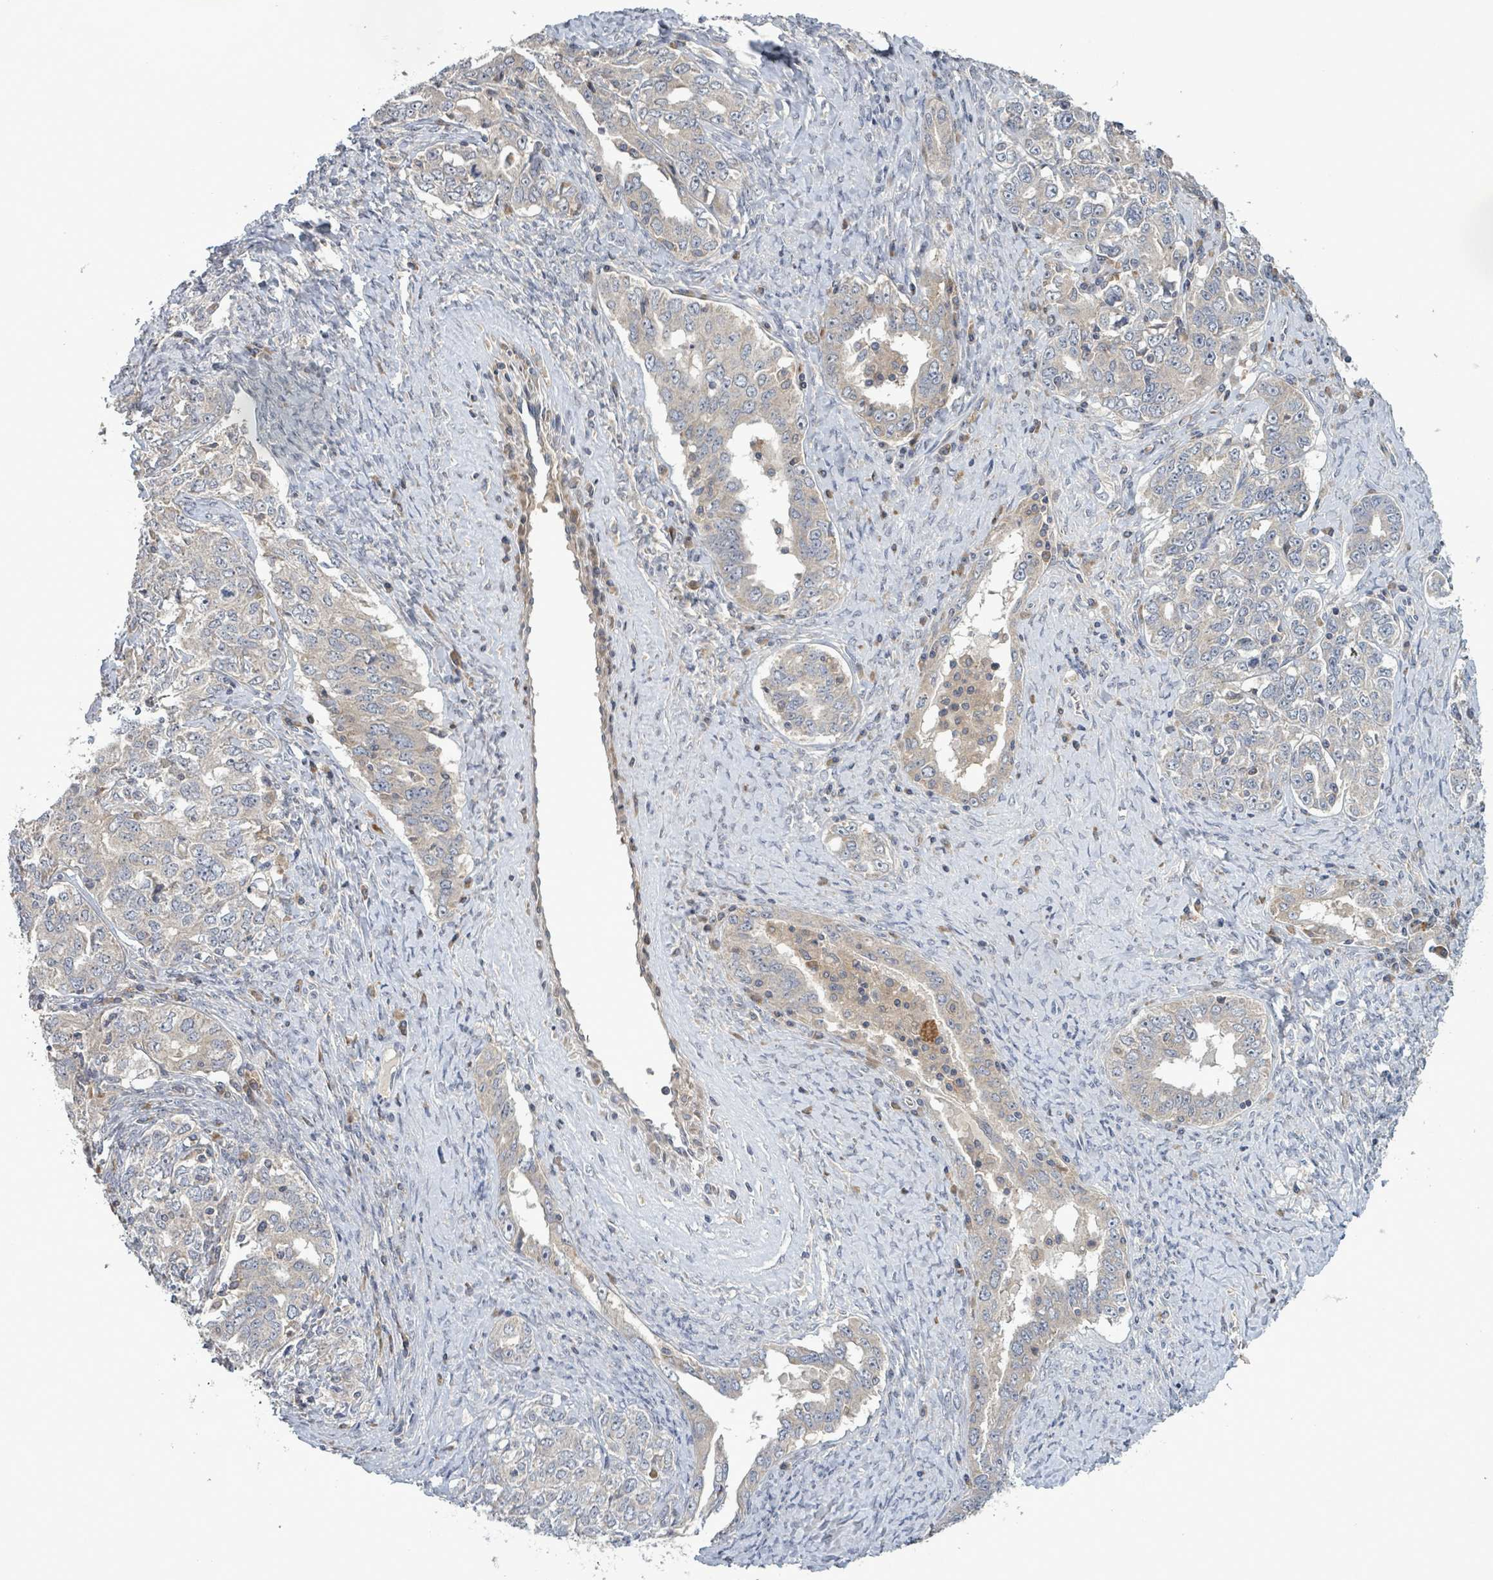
{"staining": {"intensity": "negative", "quantity": "none", "location": "none"}, "tissue": "ovarian cancer", "cell_type": "Tumor cells", "image_type": "cancer", "snomed": [{"axis": "morphology", "description": "Carcinoma, endometroid"}, {"axis": "topography", "description": "Ovary"}], "caption": "Ovarian cancer (endometroid carcinoma) was stained to show a protein in brown. There is no significant staining in tumor cells.", "gene": "SERPINE3", "patient": {"sex": "female", "age": 62}}